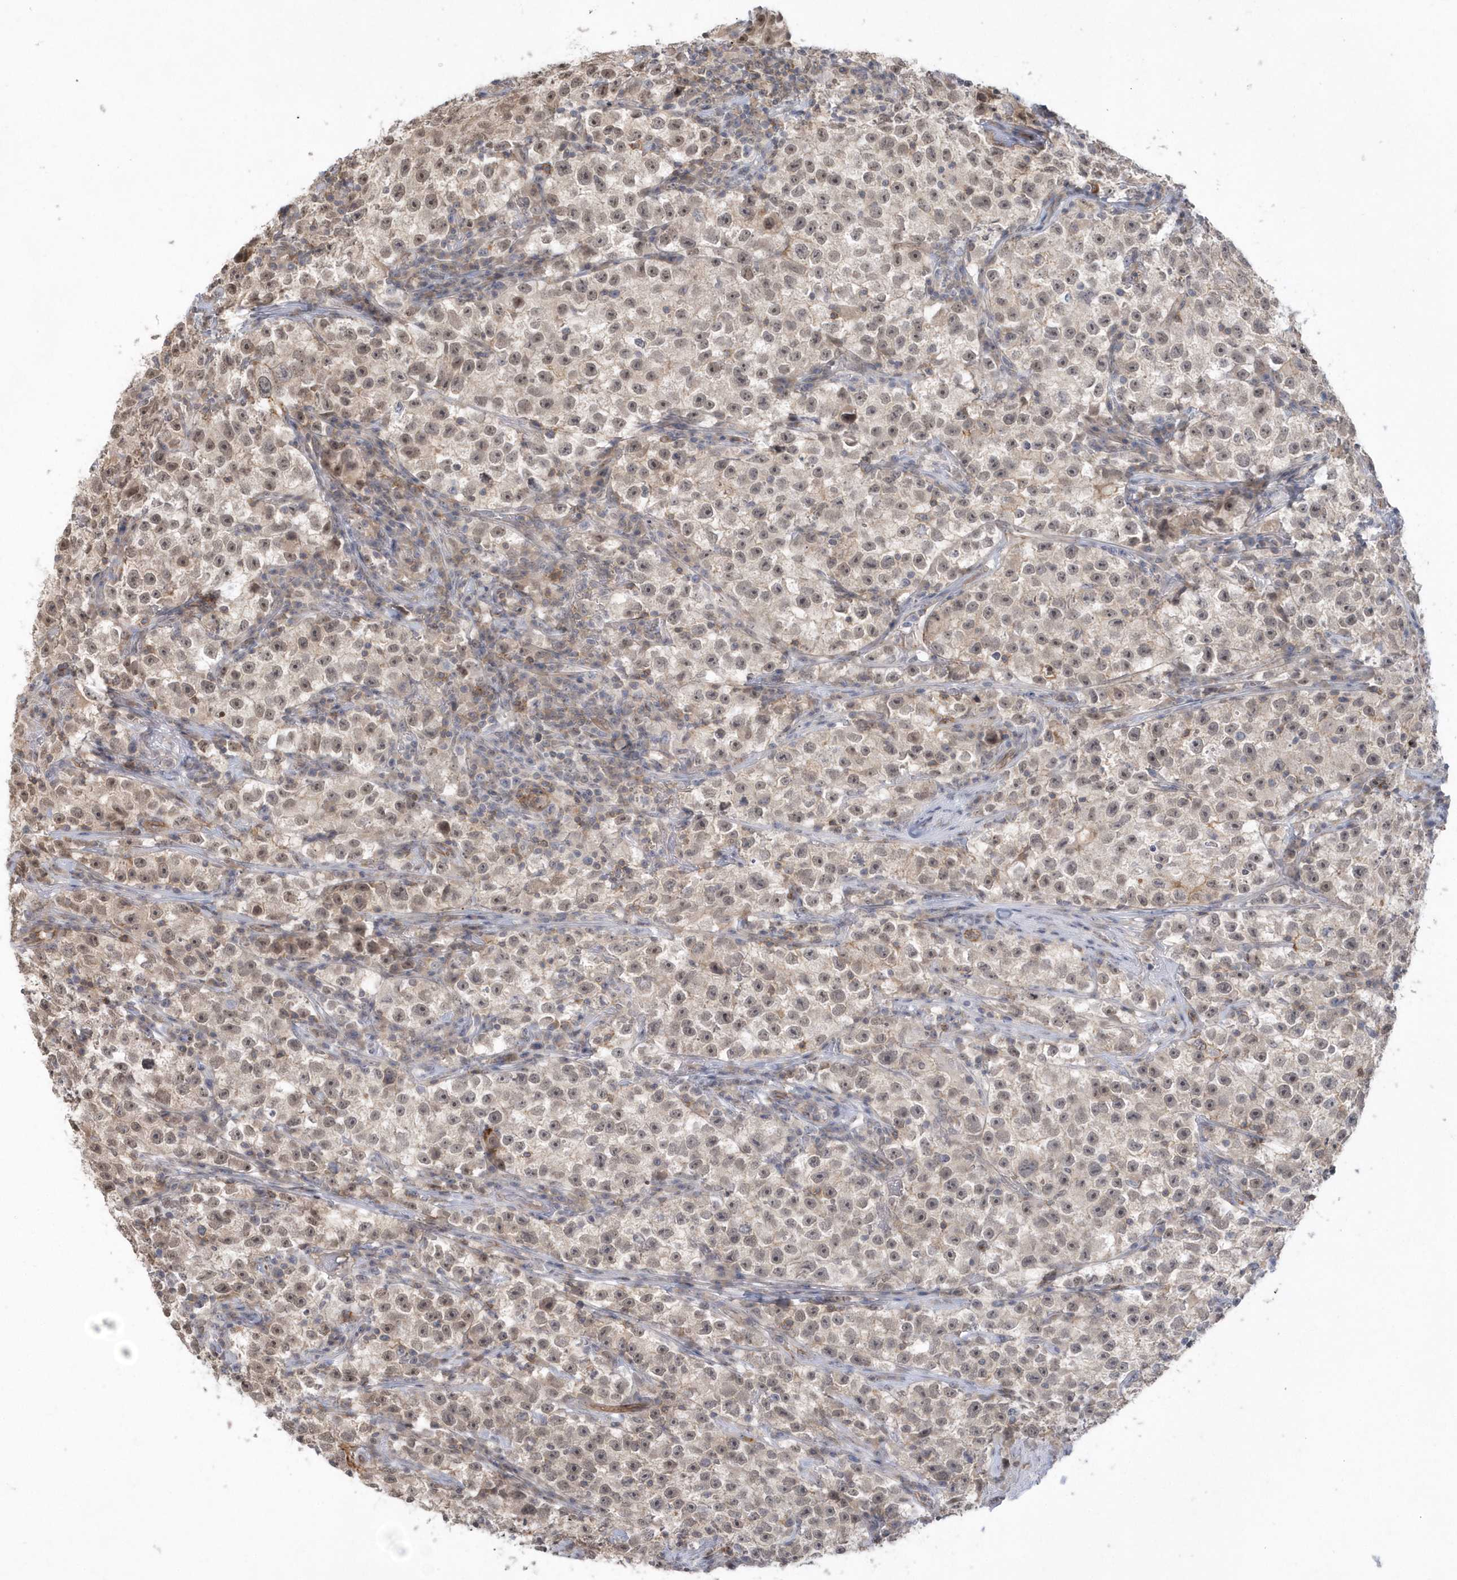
{"staining": {"intensity": "weak", "quantity": "<25%", "location": "cytoplasmic/membranous,nuclear"}, "tissue": "testis cancer", "cell_type": "Tumor cells", "image_type": "cancer", "snomed": [{"axis": "morphology", "description": "Seminoma, NOS"}, {"axis": "topography", "description": "Testis"}], "caption": "Tumor cells are negative for brown protein staining in testis cancer.", "gene": "CRIP3", "patient": {"sex": "male", "age": 22}}